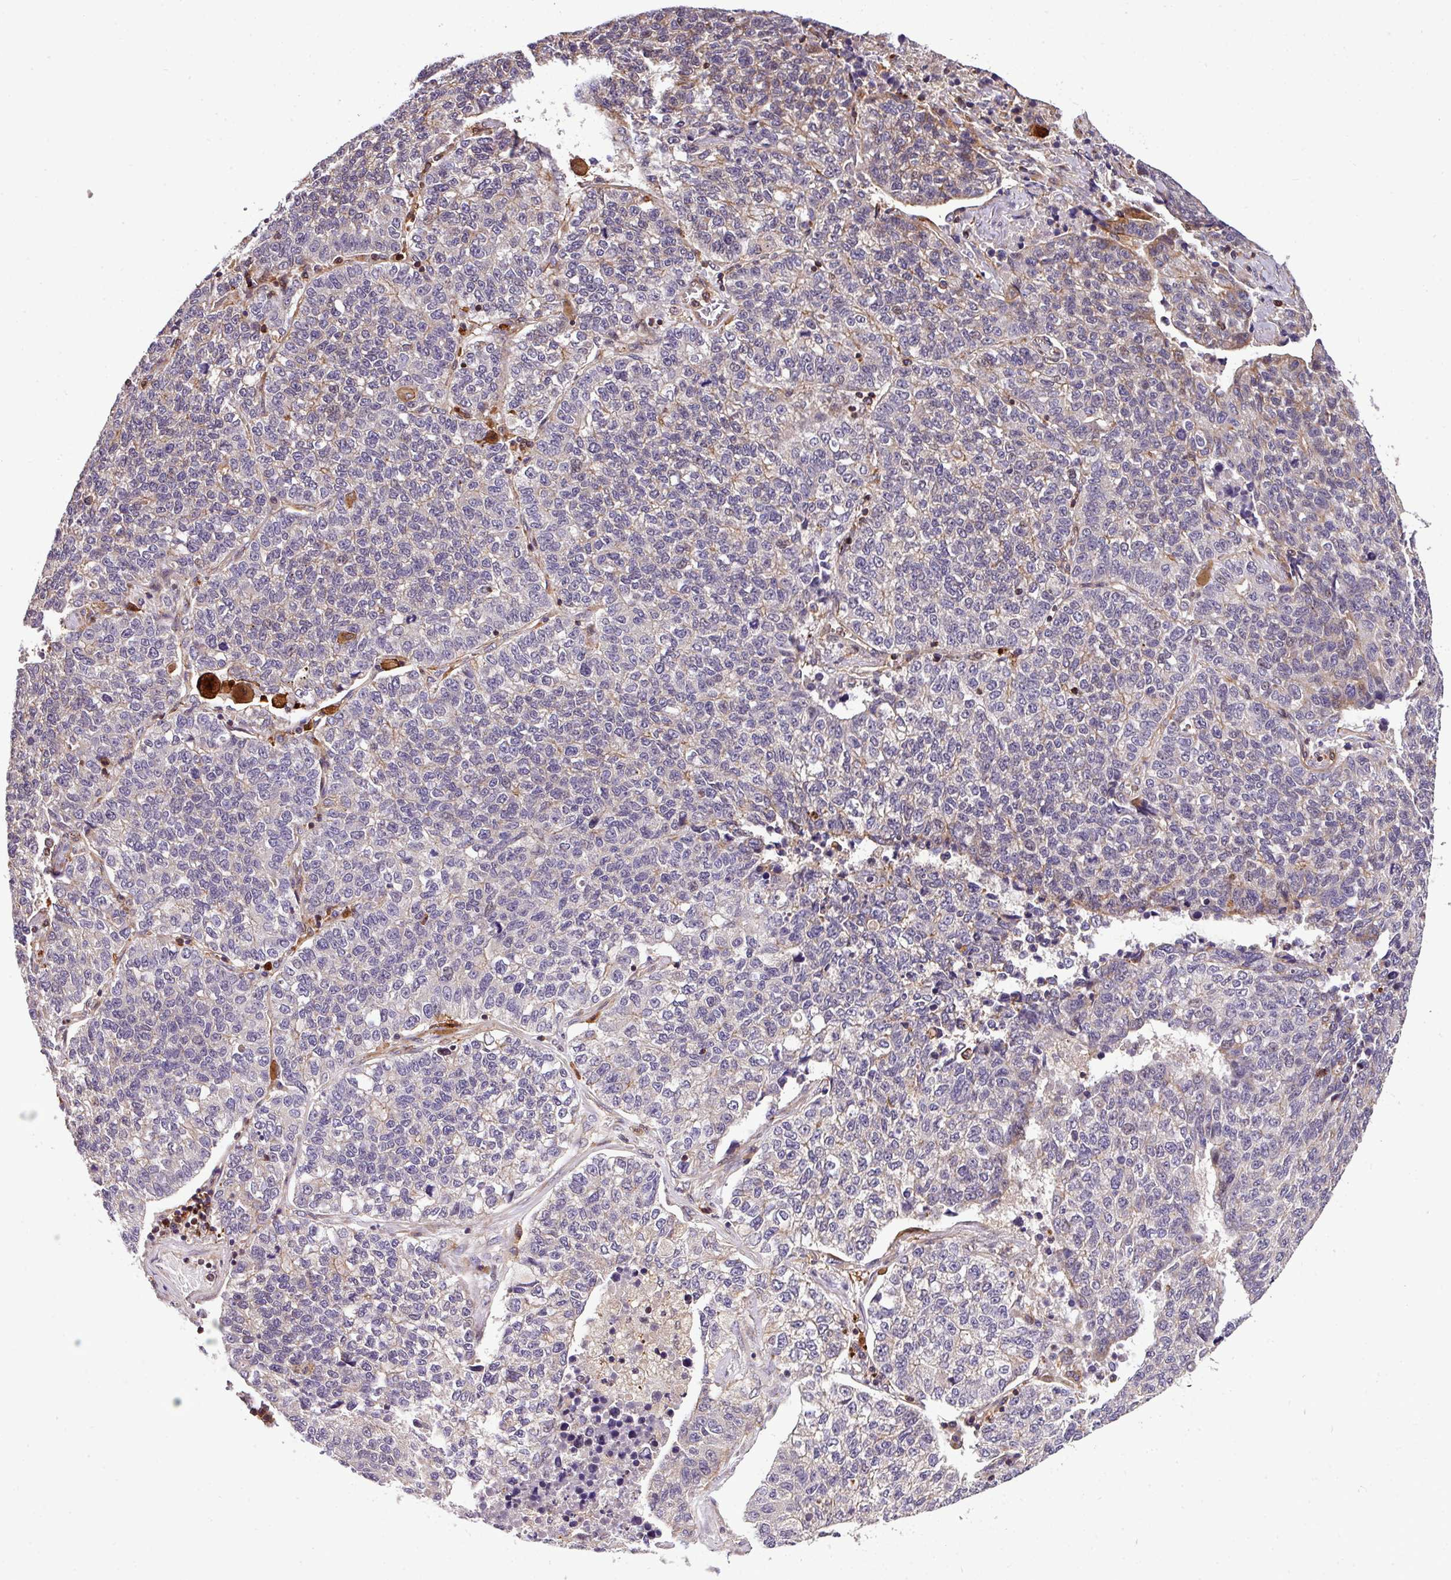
{"staining": {"intensity": "negative", "quantity": "none", "location": "none"}, "tissue": "lung cancer", "cell_type": "Tumor cells", "image_type": "cancer", "snomed": [{"axis": "morphology", "description": "Adenocarcinoma, NOS"}, {"axis": "topography", "description": "Lung"}], "caption": "IHC photomicrograph of lung adenocarcinoma stained for a protein (brown), which demonstrates no expression in tumor cells.", "gene": "CASS4", "patient": {"sex": "male", "age": 49}}